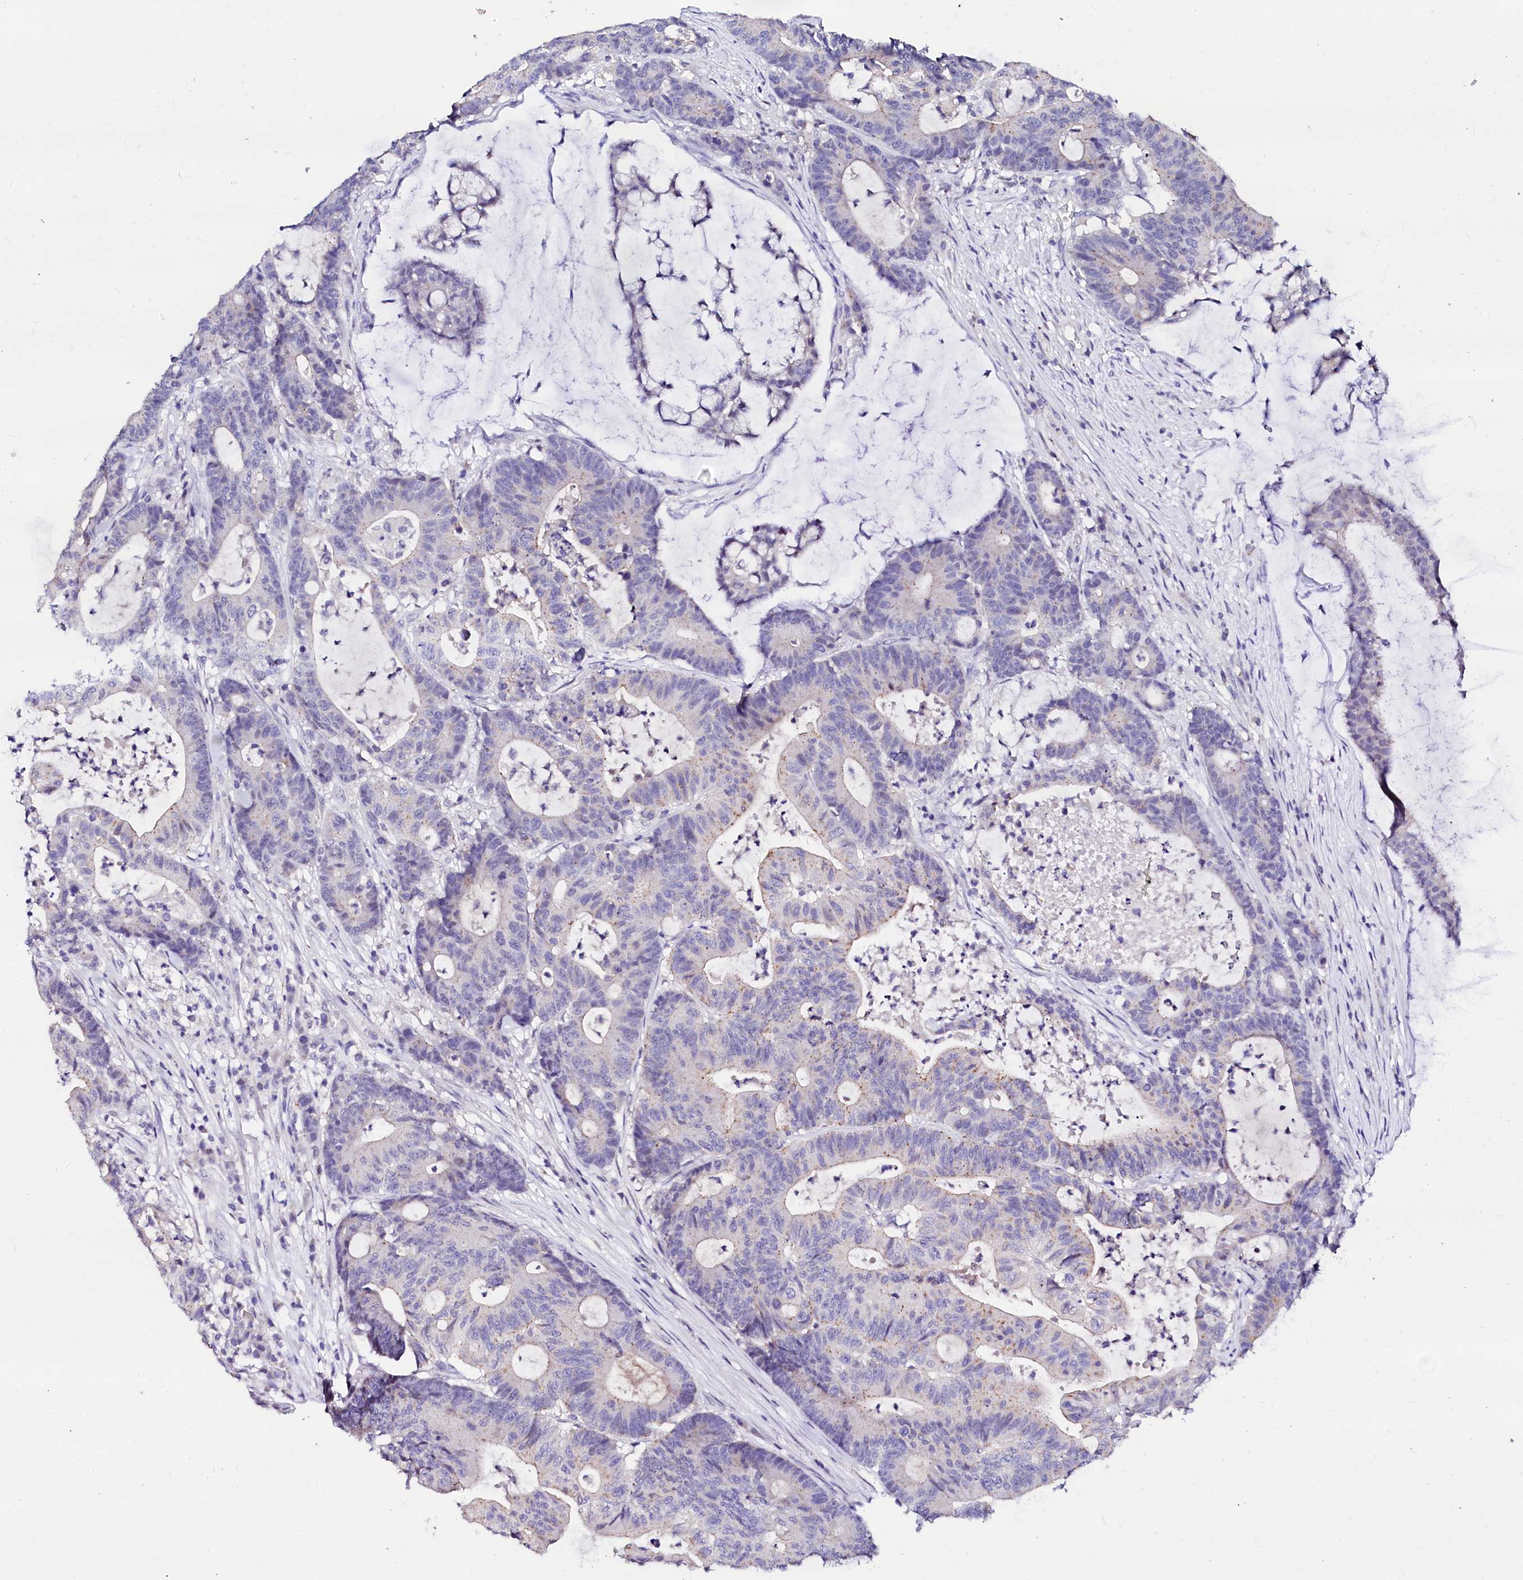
{"staining": {"intensity": "weak", "quantity": "<25%", "location": "cytoplasmic/membranous"}, "tissue": "colorectal cancer", "cell_type": "Tumor cells", "image_type": "cancer", "snomed": [{"axis": "morphology", "description": "Adenocarcinoma, NOS"}, {"axis": "topography", "description": "Colon"}], "caption": "Tumor cells show no significant protein staining in colorectal cancer.", "gene": "NALF1", "patient": {"sex": "female", "age": 84}}